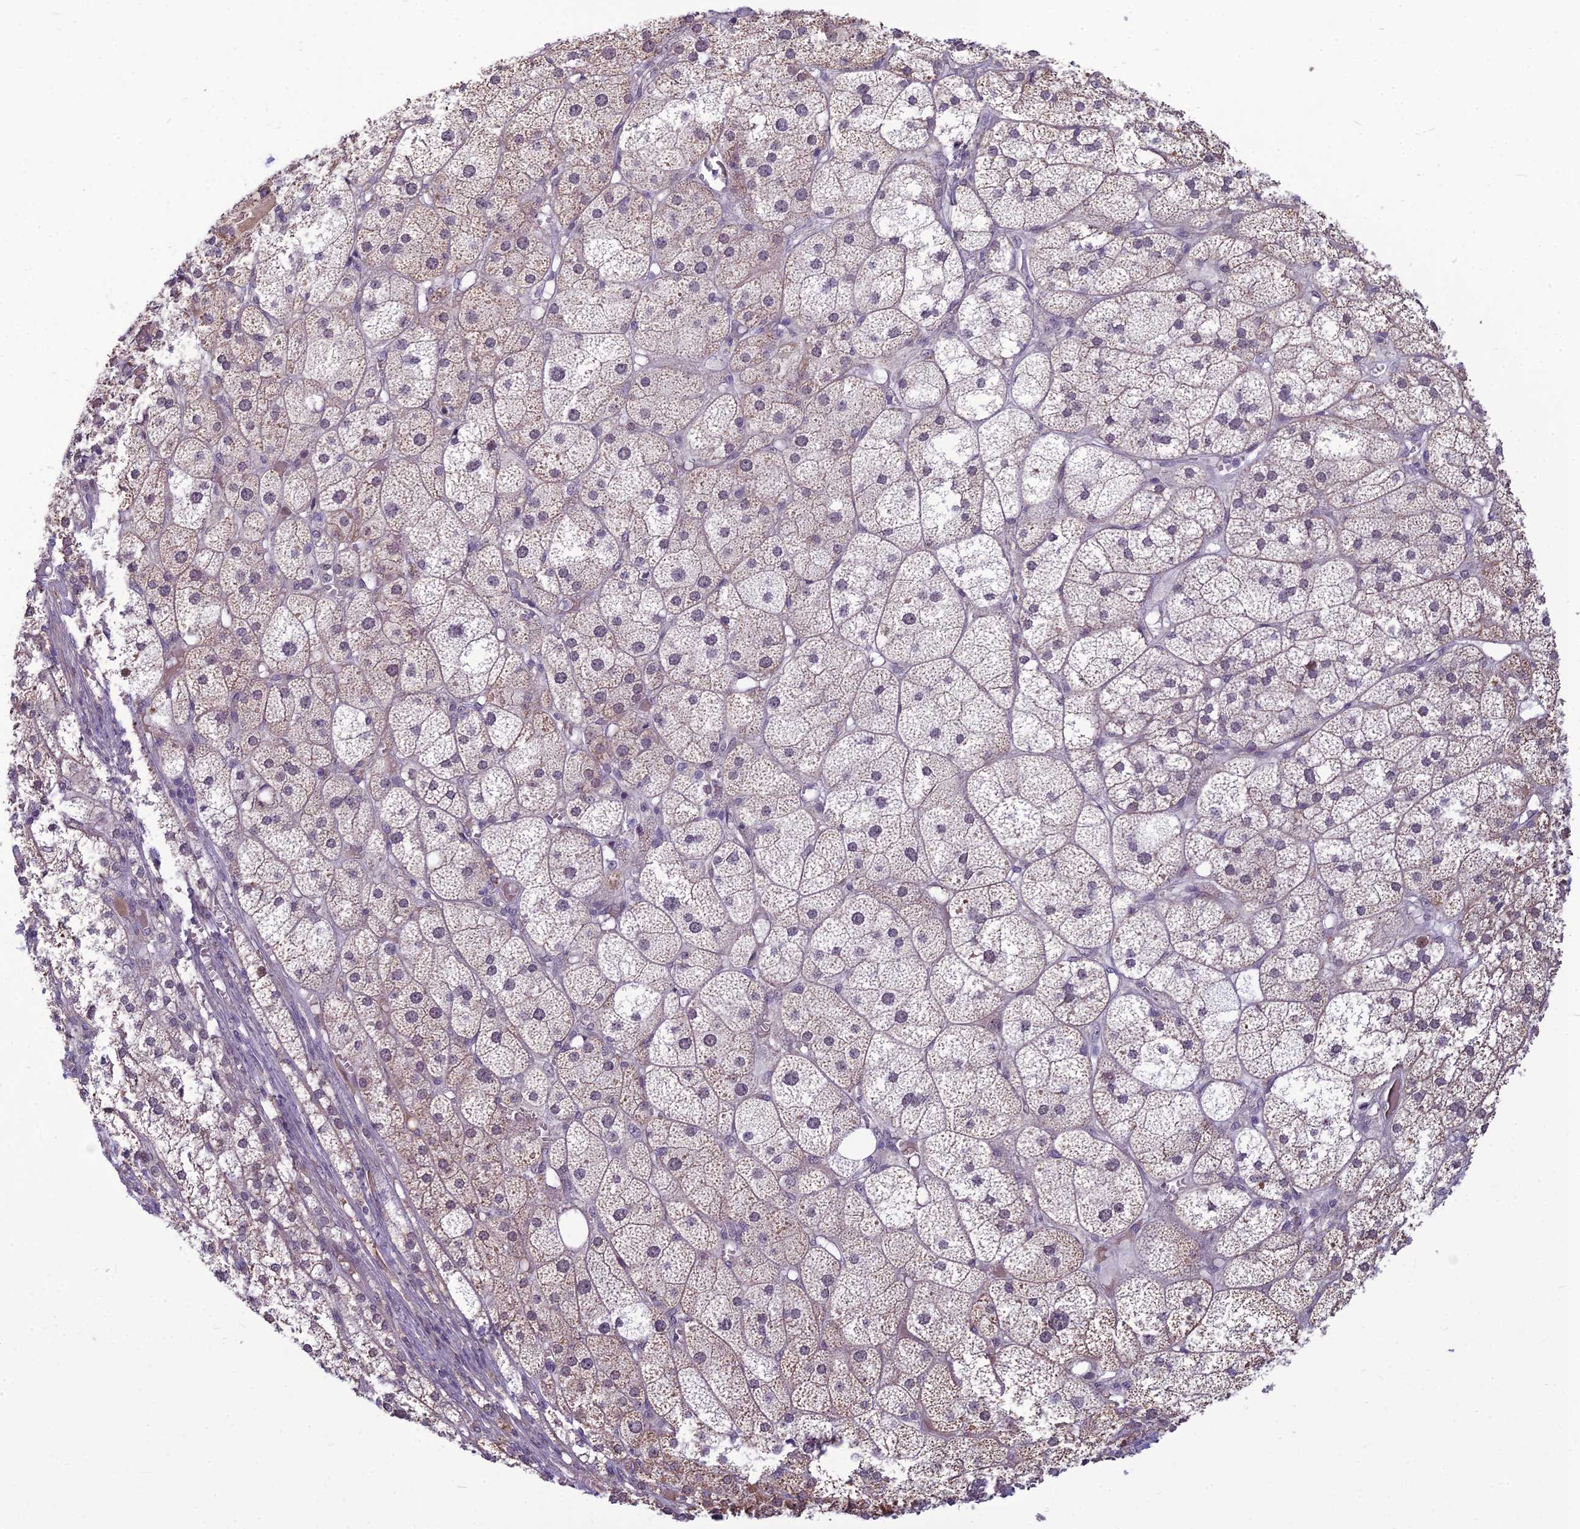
{"staining": {"intensity": "moderate", "quantity": "25%-75%", "location": "cytoplasmic/membranous,nuclear"}, "tissue": "adrenal gland", "cell_type": "Glandular cells", "image_type": "normal", "snomed": [{"axis": "morphology", "description": "Normal tissue, NOS"}, {"axis": "topography", "description": "Adrenal gland"}], "caption": "High-power microscopy captured an immunohistochemistry (IHC) photomicrograph of unremarkable adrenal gland, revealing moderate cytoplasmic/membranous,nuclear positivity in about 25%-75% of glandular cells. Nuclei are stained in blue.", "gene": "FBRS", "patient": {"sex": "female", "age": 61}}